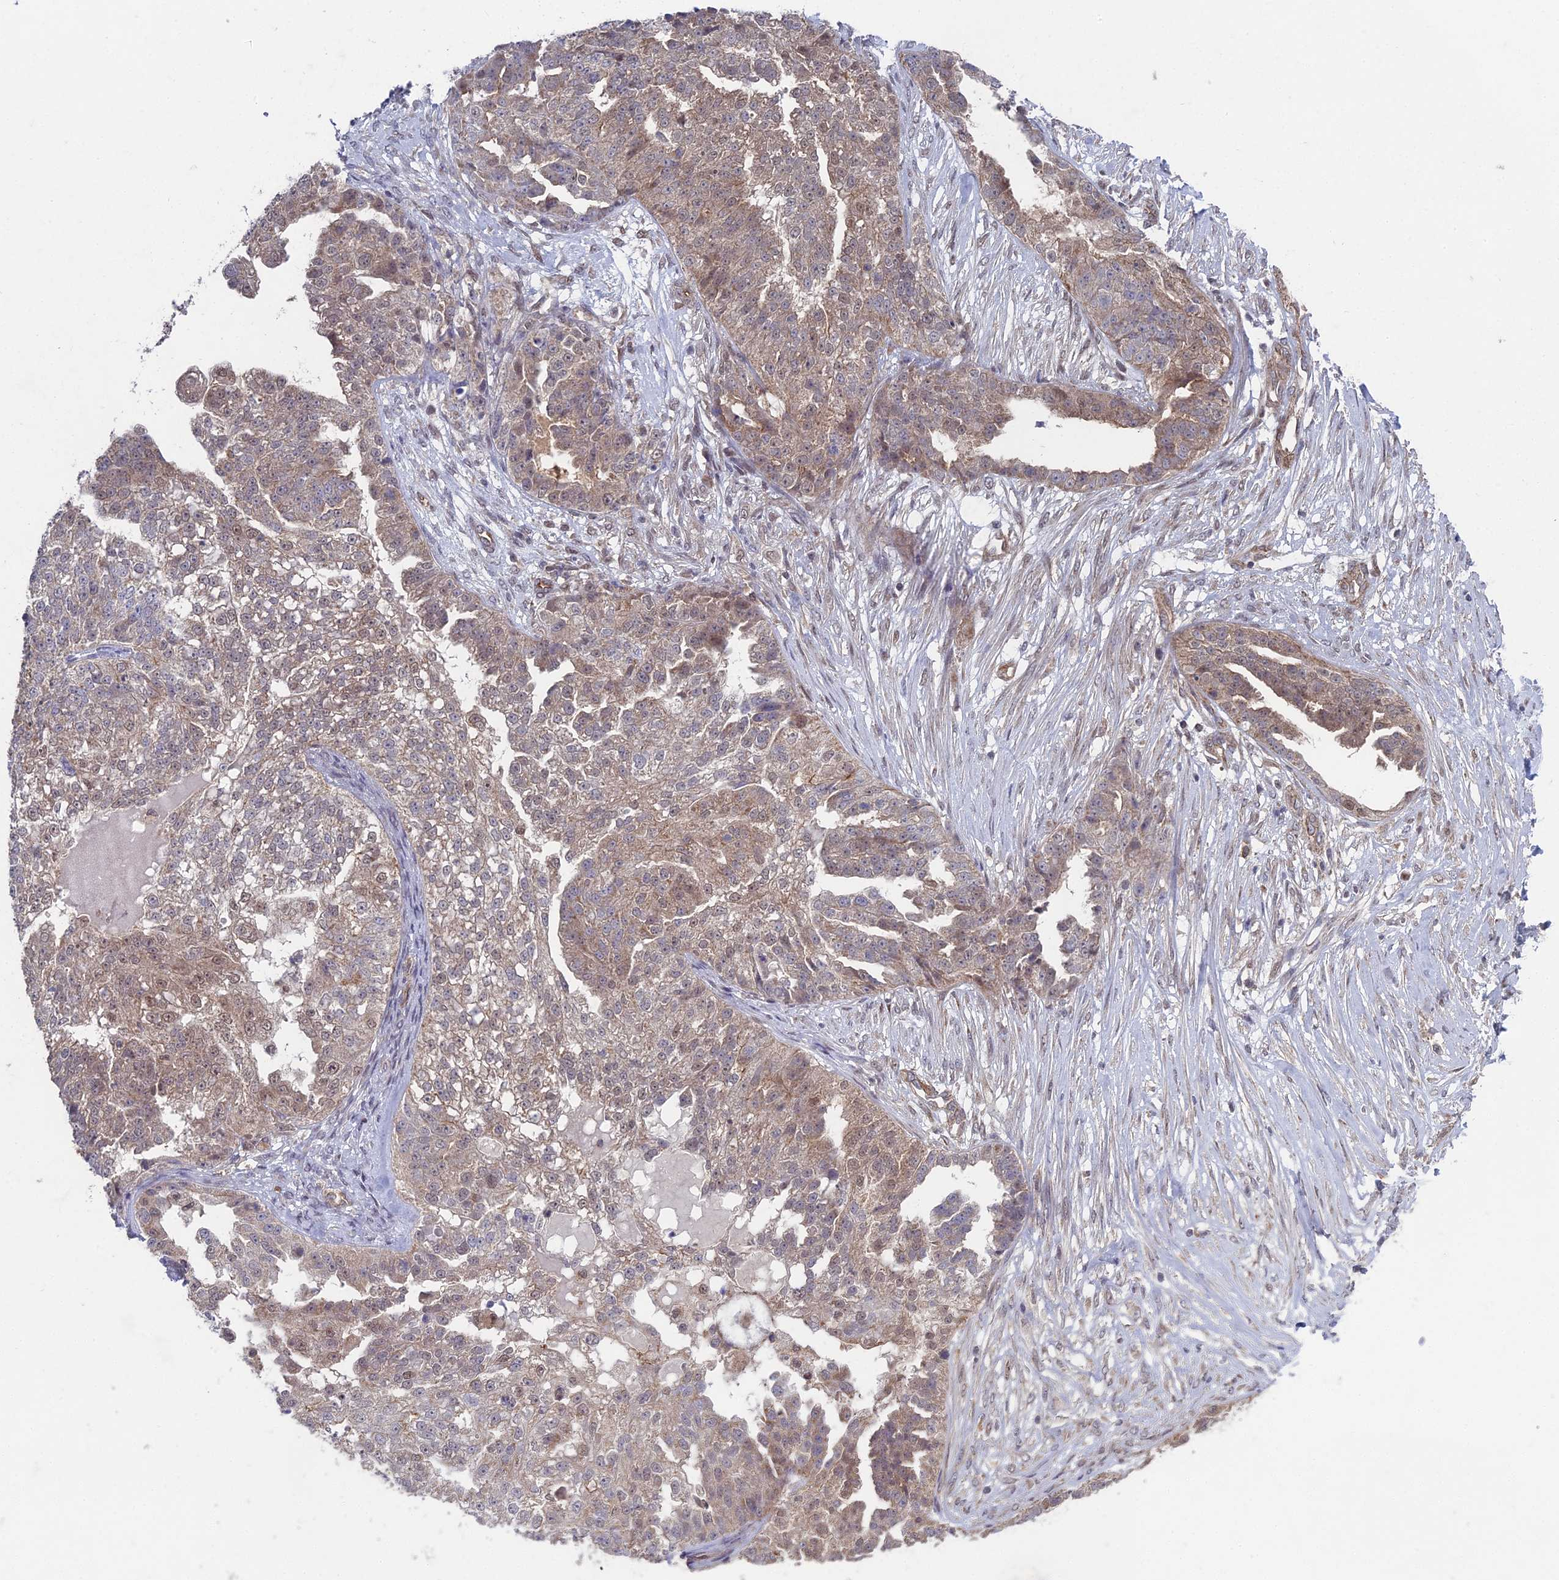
{"staining": {"intensity": "moderate", "quantity": "25%-75%", "location": "cytoplasmic/membranous"}, "tissue": "ovarian cancer", "cell_type": "Tumor cells", "image_type": "cancer", "snomed": [{"axis": "morphology", "description": "Cystadenocarcinoma, serous, NOS"}, {"axis": "topography", "description": "Ovary"}], "caption": "IHC photomicrograph of serous cystadenocarcinoma (ovarian) stained for a protein (brown), which shows medium levels of moderate cytoplasmic/membranous expression in about 25%-75% of tumor cells.", "gene": "UNC5D", "patient": {"sex": "female", "age": 58}}